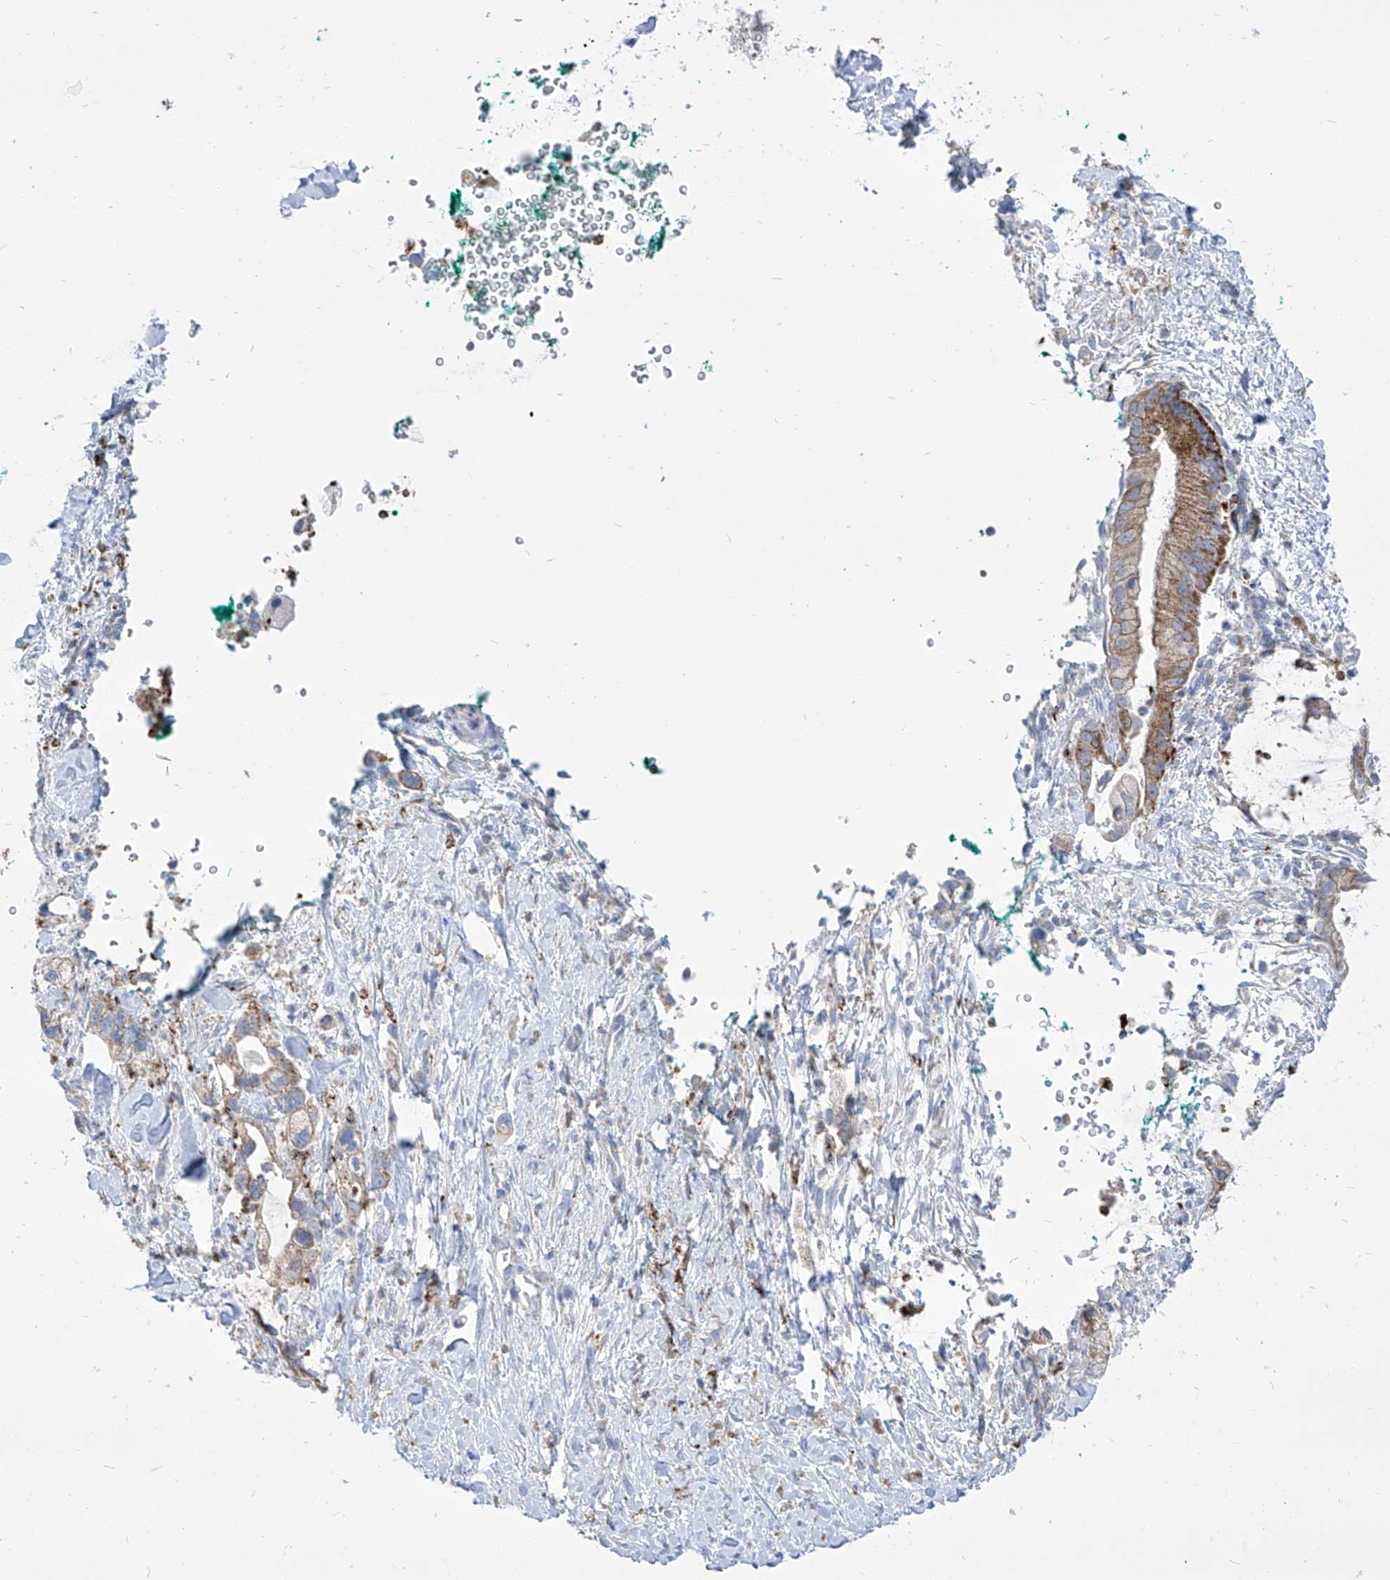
{"staining": {"intensity": "moderate", "quantity": "25%-75%", "location": "cytoplasmic/membranous"}, "tissue": "pancreatic cancer", "cell_type": "Tumor cells", "image_type": "cancer", "snomed": [{"axis": "morphology", "description": "Adenocarcinoma, NOS"}, {"axis": "topography", "description": "Pancreas"}], "caption": "Pancreatic cancer (adenocarcinoma) stained with a brown dye reveals moderate cytoplasmic/membranous positive staining in approximately 25%-75% of tumor cells.", "gene": "COQ3", "patient": {"sex": "male", "age": 53}}